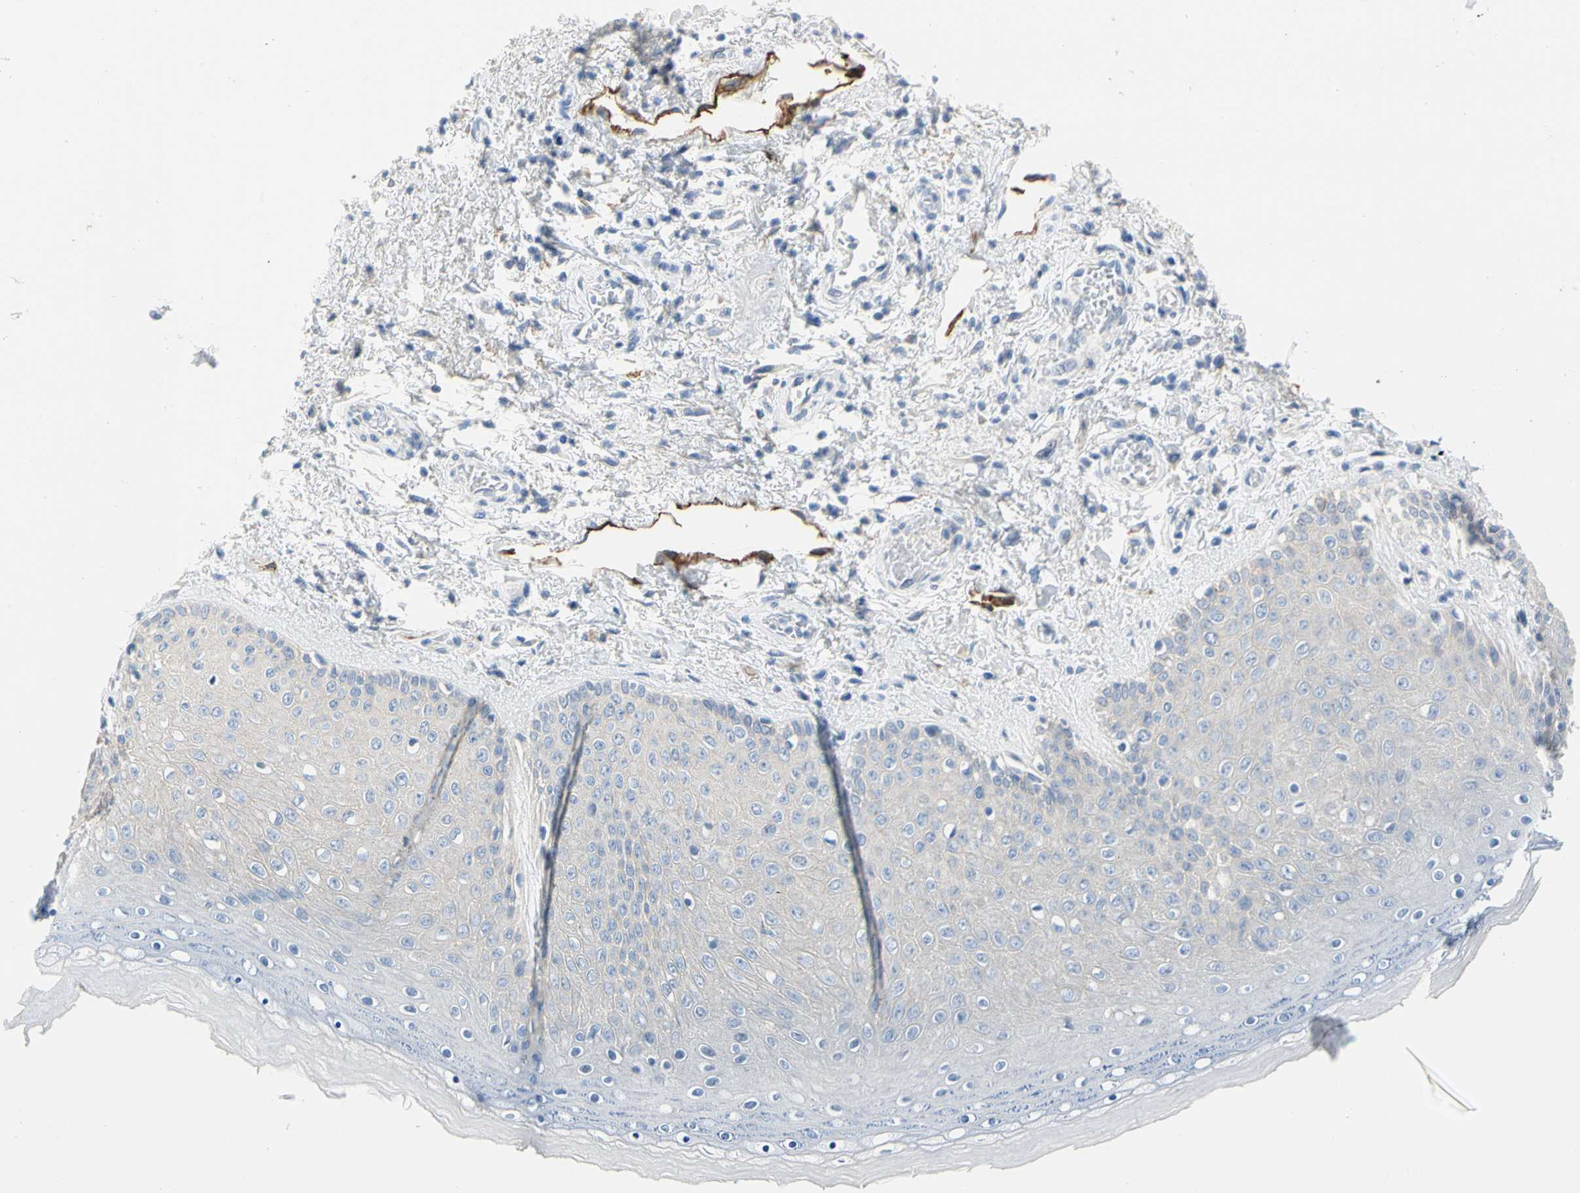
{"staining": {"intensity": "negative", "quantity": "none", "location": "none"}, "tissue": "skin", "cell_type": "Epidermal cells", "image_type": "normal", "snomed": [{"axis": "morphology", "description": "Normal tissue, NOS"}, {"axis": "topography", "description": "Anal"}], "caption": "High magnification brightfield microscopy of normal skin stained with DAB (3,3'-diaminobenzidine) (brown) and counterstained with hematoxylin (blue): epidermal cells show no significant staining.", "gene": "PDPN", "patient": {"sex": "female", "age": 46}}